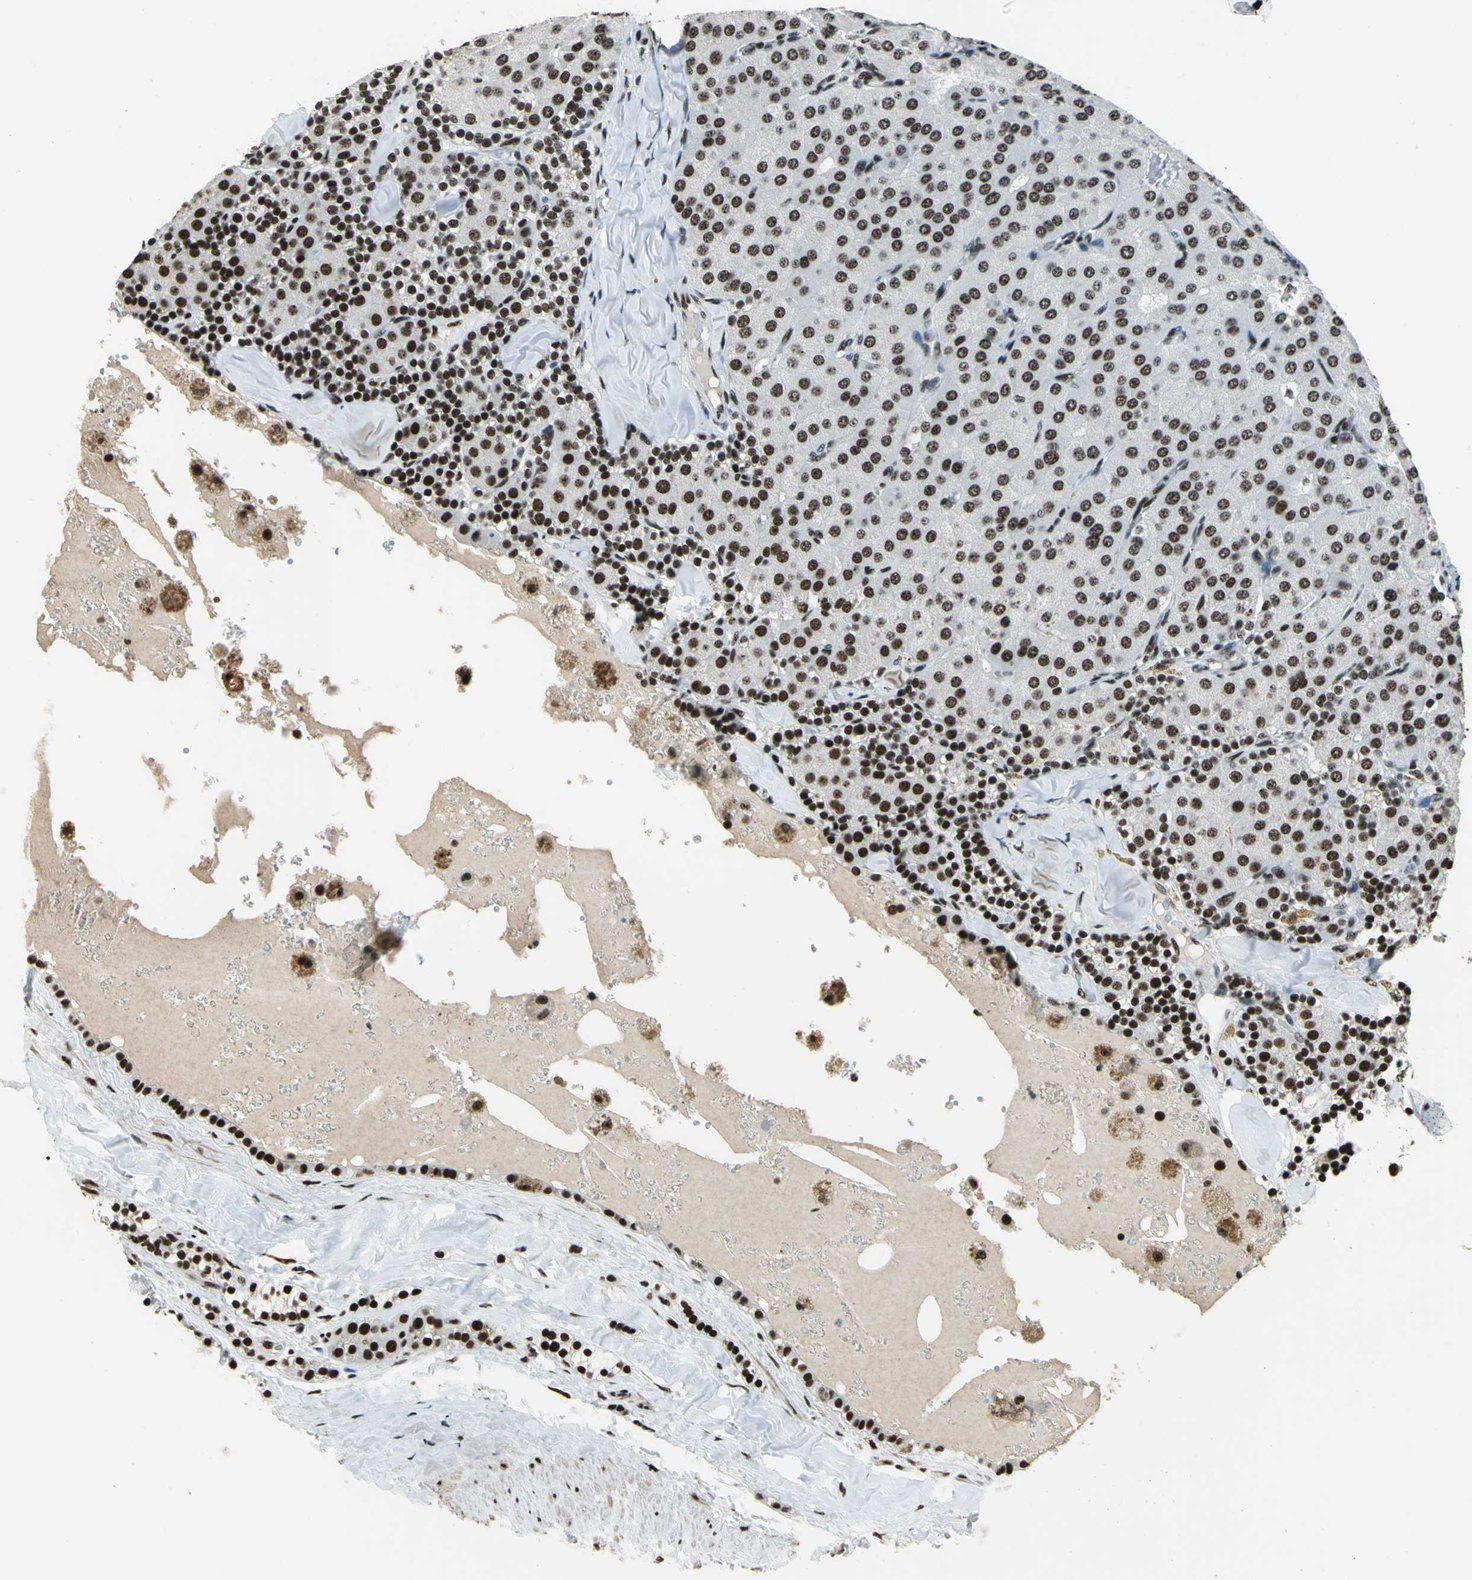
{"staining": {"intensity": "strong", "quantity": ">75%", "location": "nuclear"}, "tissue": "parathyroid gland", "cell_type": "Glandular cells", "image_type": "normal", "snomed": [{"axis": "morphology", "description": "Normal tissue, NOS"}, {"axis": "morphology", "description": "Adenoma, NOS"}, {"axis": "topography", "description": "Parathyroid gland"}], "caption": "DAB immunohistochemical staining of unremarkable human parathyroid gland demonstrates strong nuclear protein expression in about >75% of glandular cells.", "gene": "UBTF", "patient": {"sex": "female", "age": 86}}